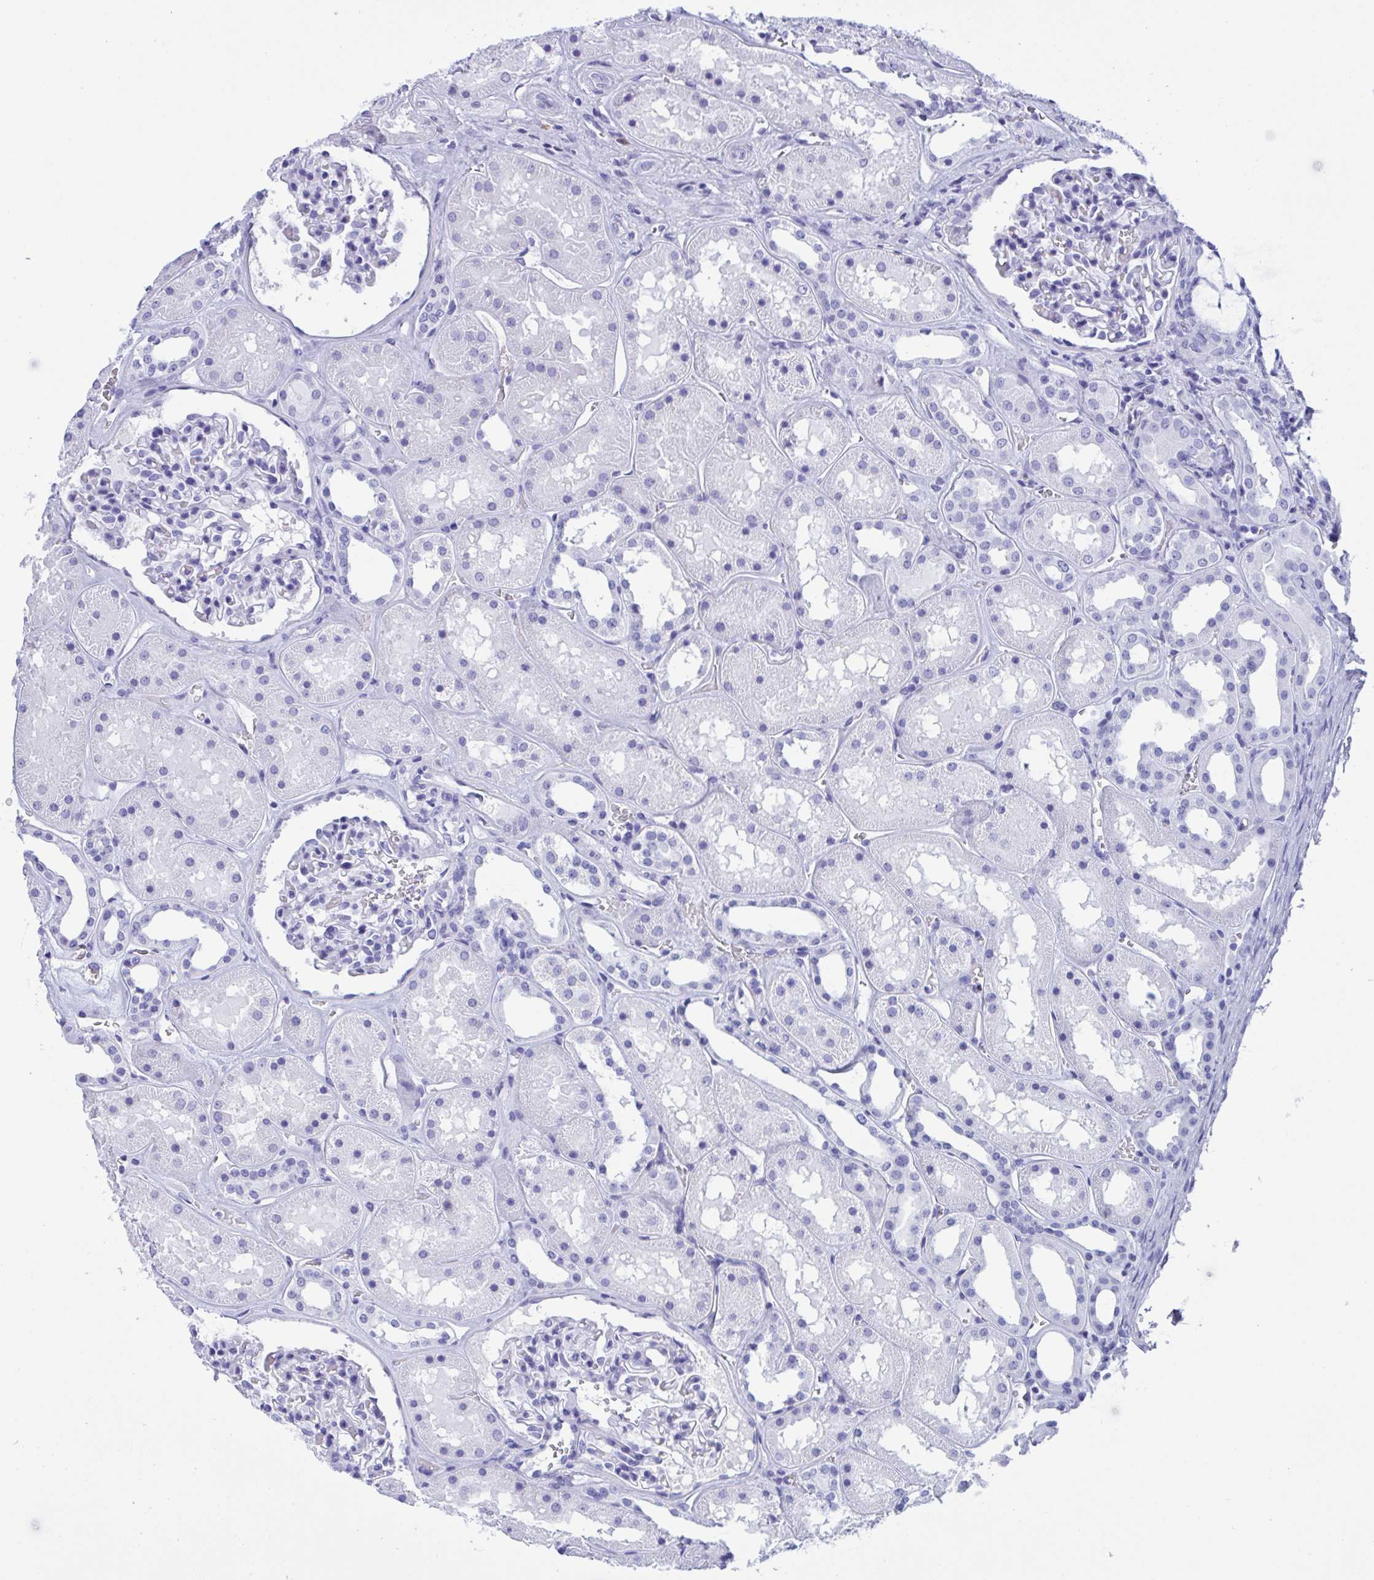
{"staining": {"intensity": "negative", "quantity": "none", "location": "none"}, "tissue": "kidney", "cell_type": "Cells in glomeruli", "image_type": "normal", "snomed": [{"axis": "morphology", "description": "Normal tissue, NOS"}, {"axis": "topography", "description": "Kidney"}], "caption": "Cells in glomeruli are negative for brown protein staining in benign kidney.", "gene": "ZNF850", "patient": {"sex": "female", "age": 41}}